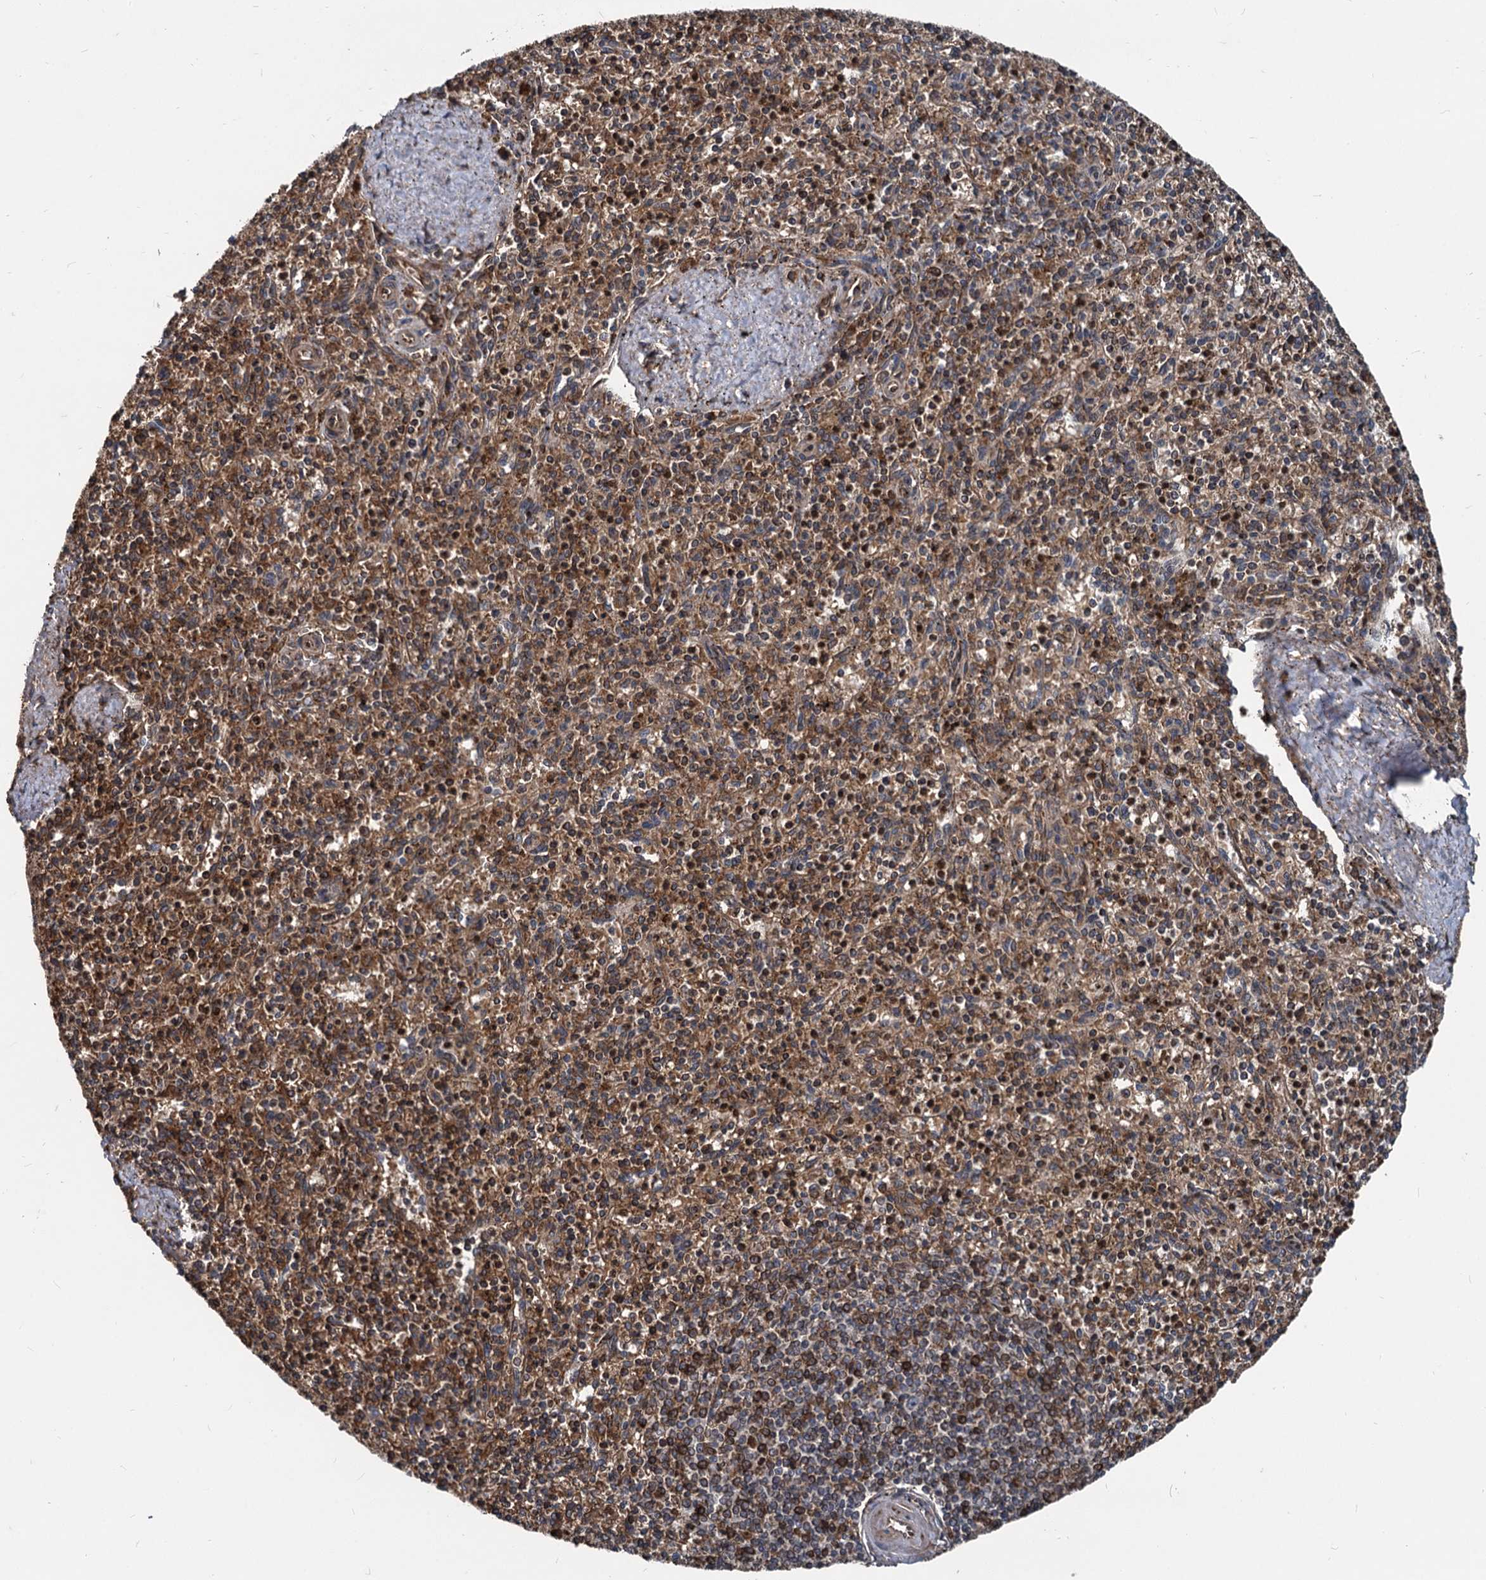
{"staining": {"intensity": "strong", "quantity": "25%-75%", "location": "cytoplasmic/membranous,nuclear"}, "tissue": "spleen", "cell_type": "Cells in red pulp", "image_type": "normal", "snomed": [{"axis": "morphology", "description": "Normal tissue, NOS"}, {"axis": "topography", "description": "Spleen"}], "caption": "This micrograph displays immunohistochemistry staining of benign spleen, with high strong cytoplasmic/membranous,nuclear positivity in approximately 25%-75% of cells in red pulp.", "gene": "STIM1", "patient": {"sex": "male", "age": 72}}